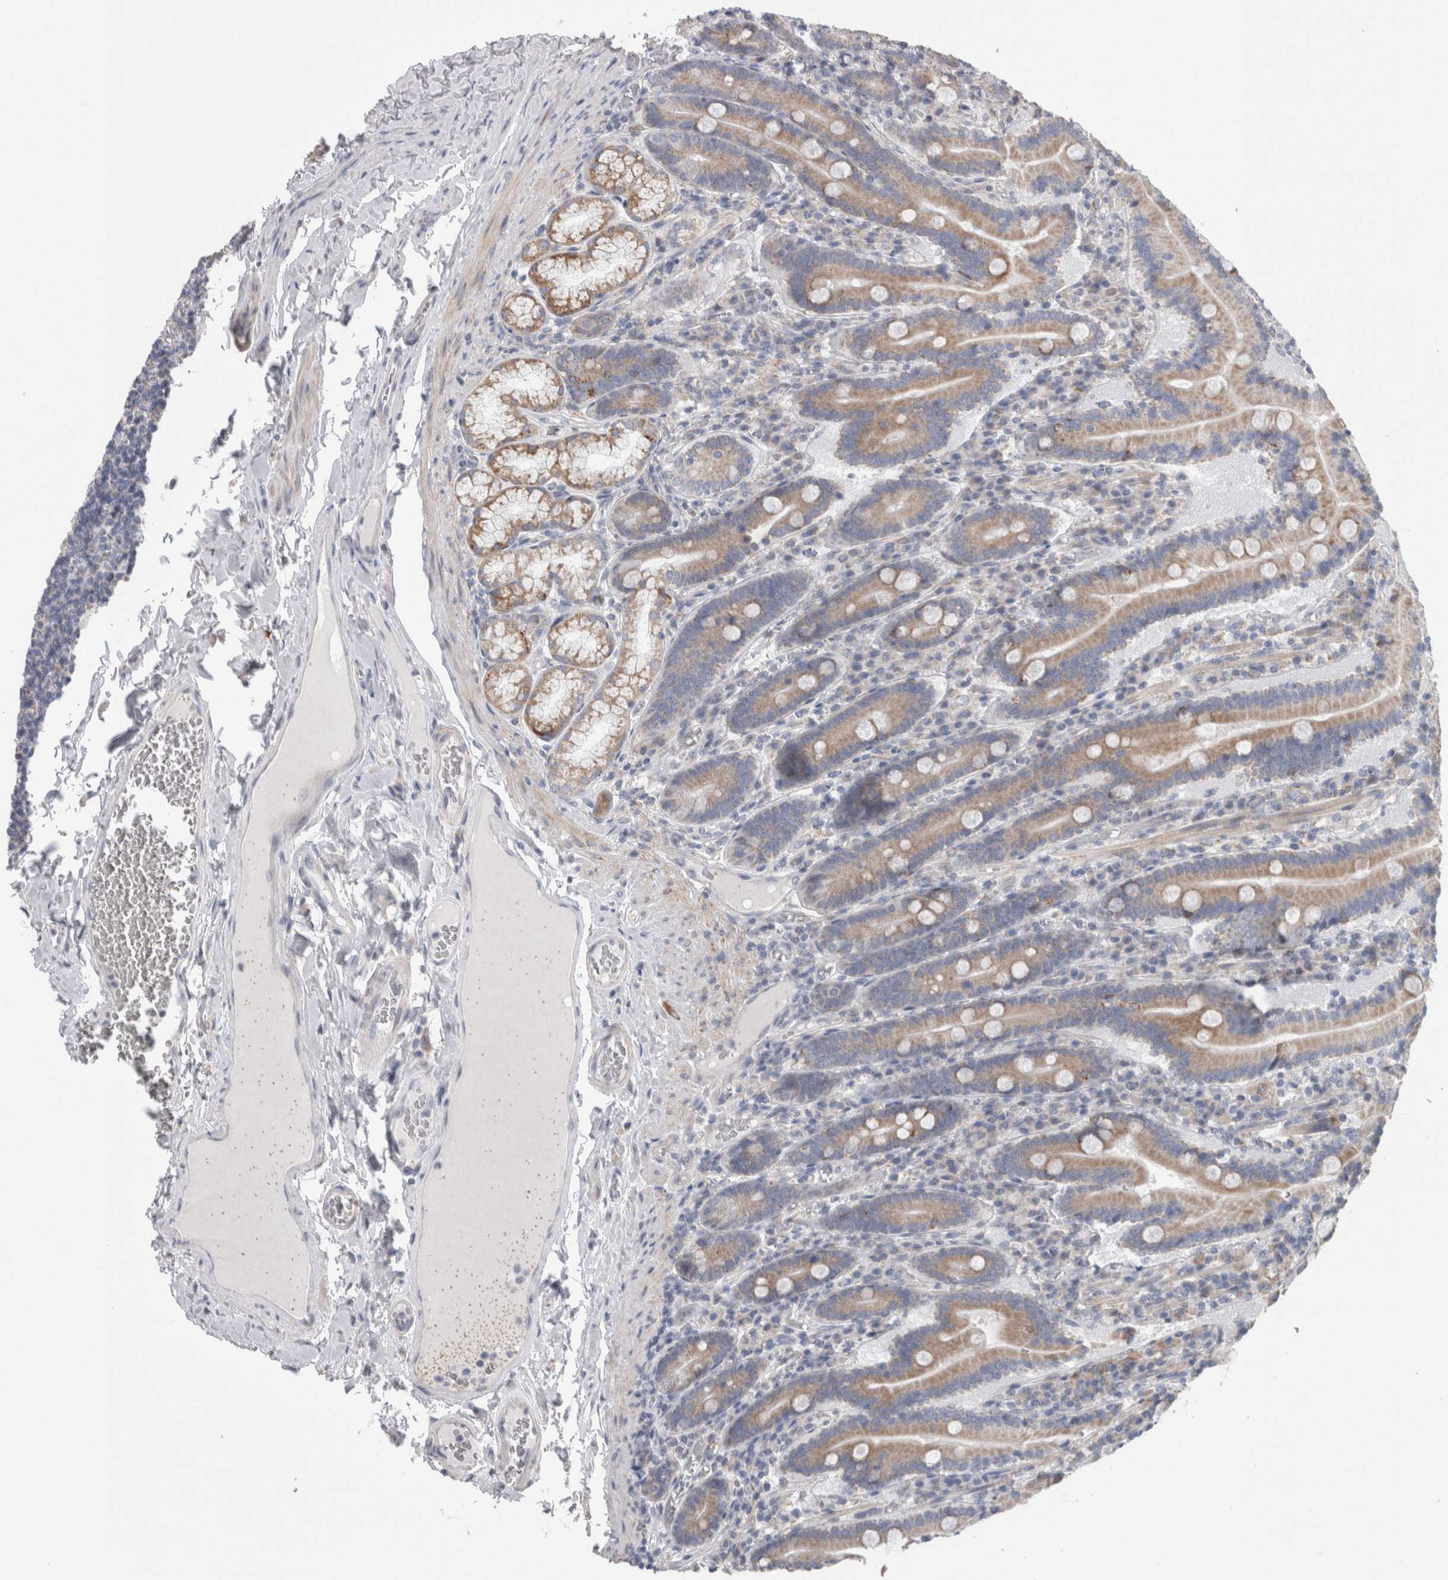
{"staining": {"intensity": "moderate", "quantity": ">75%", "location": "cytoplasmic/membranous"}, "tissue": "duodenum", "cell_type": "Glandular cells", "image_type": "normal", "snomed": [{"axis": "morphology", "description": "Normal tissue, NOS"}, {"axis": "topography", "description": "Duodenum"}], "caption": "The immunohistochemical stain labels moderate cytoplasmic/membranous positivity in glandular cells of unremarkable duodenum. The protein is stained brown, and the nuclei are stained in blue (DAB IHC with brightfield microscopy, high magnification).", "gene": "GDAP1", "patient": {"sex": "female", "age": 62}}